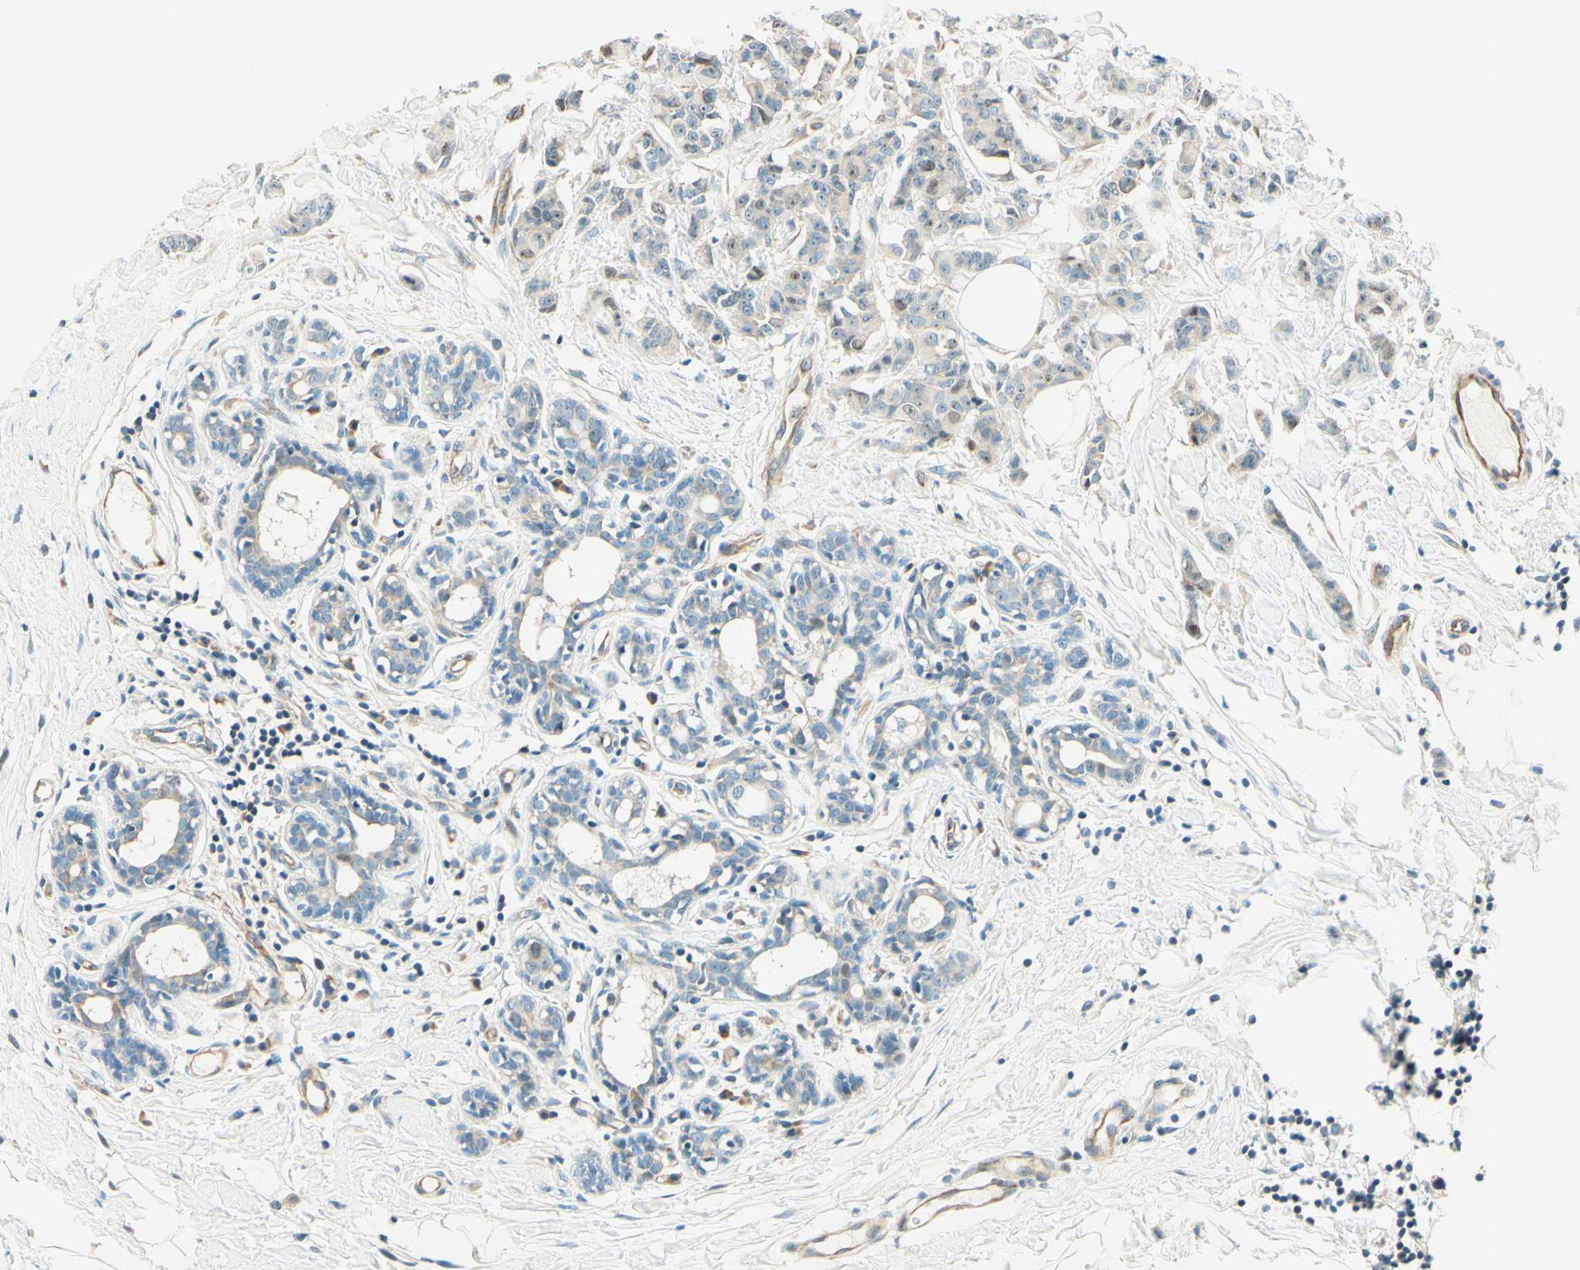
{"staining": {"intensity": "negative", "quantity": "none", "location": "none"}, "tissue": "breast cancer", "cell_type": "Tumor cells", "image_type": "cancer", "snomed": [{"axis": "morphology", "description": "Normal tissue, NOS"}, {"axis": "morphology", "description": "Duct carcinoma"}, {"axis": "topography", "description": "Breast"}], "caption": "Breast cancer was stained to show a protein in brown. There is no significant staining in tumor cells. The staining is performed using DAB (3,3'-diaminobenzidine) brown chromogen with nuclei counter-stained in using hematoxylin.", "gene": "TAOK2", "patient": {"sex": "female", "age": 40}}